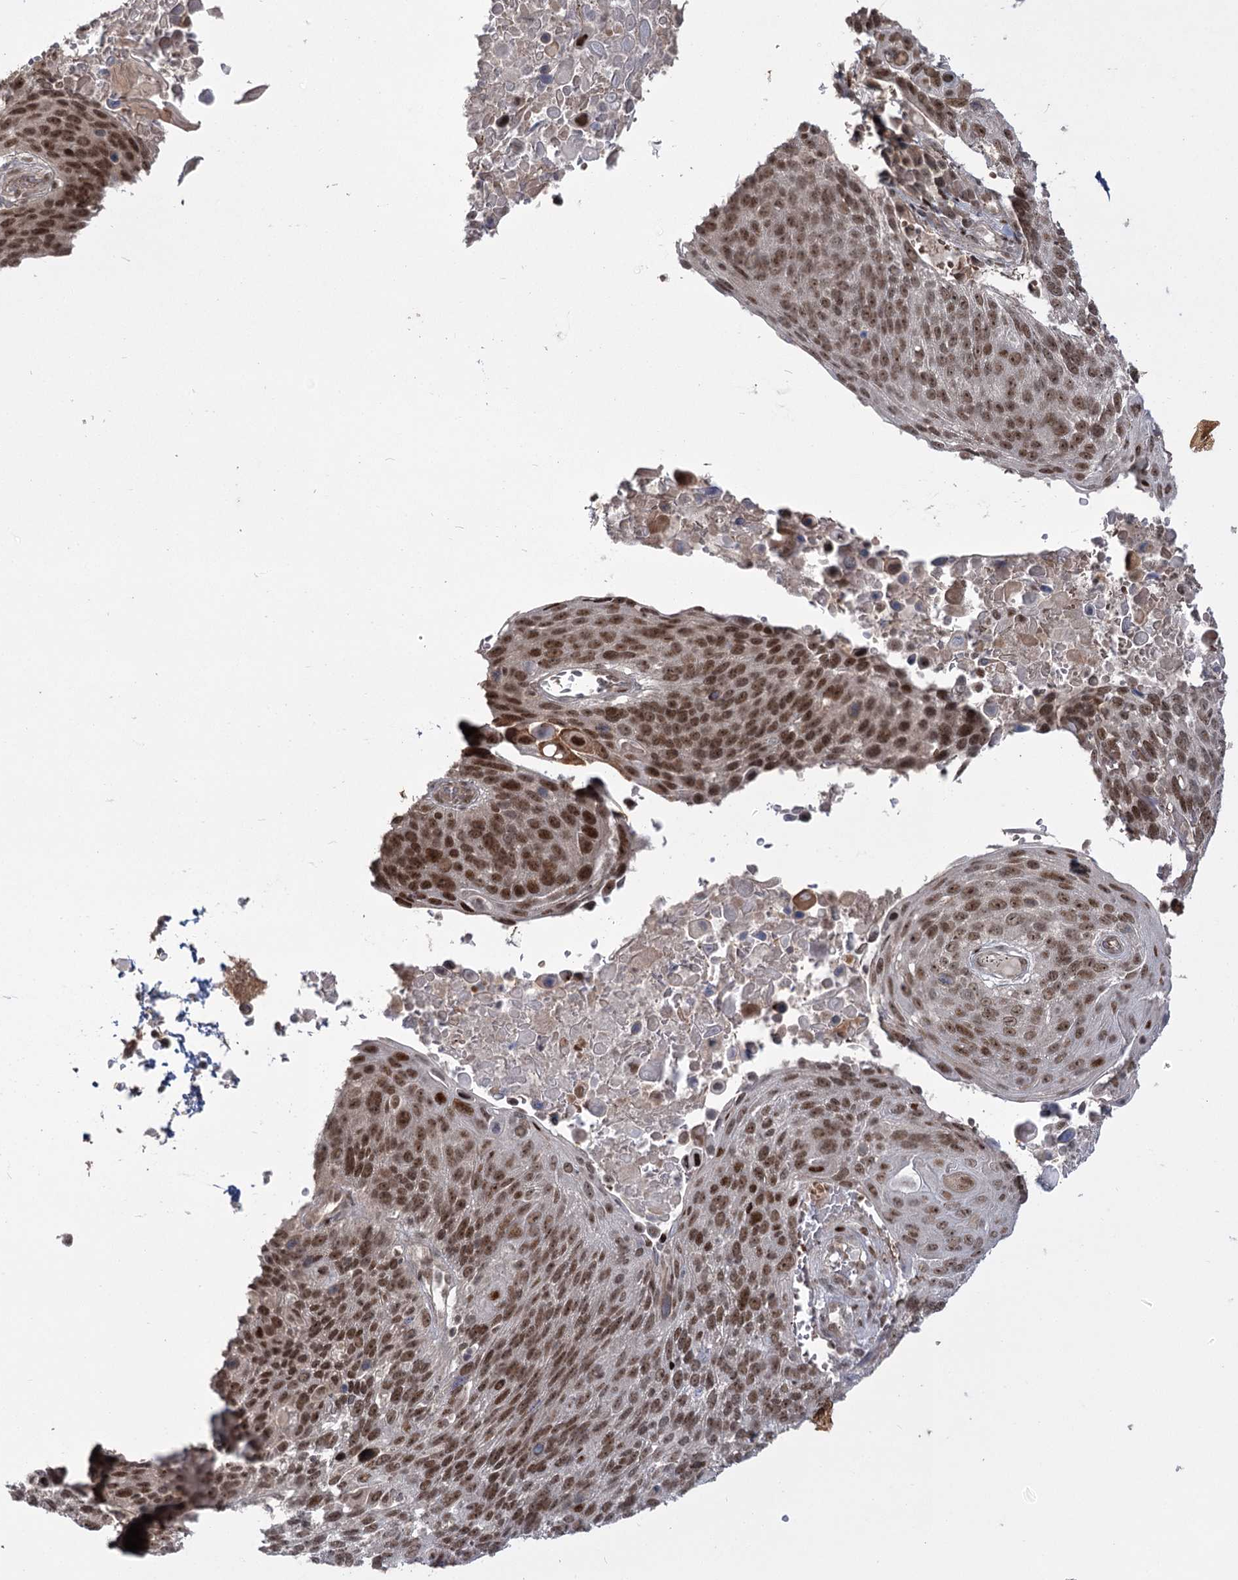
{"staining": {"intensity": "moderate", "quantity": ">75%", "location": "nuclear"}, "tissue": "lung cancer", "cell_type": "Tumor cells", "image_type": "cancer", "snomed": [{"axis": "morphology", "description": "Squamous cell carcinoma, NOS"}, {"axis": "topography", "description": "Lung"}], "caption": "Approximately >75% of tumor cells in human lung cancer (squamous cell carcinoma) show moderate nuclear protein expression as visualized by brown immunohistochemical staining.", "gene": "HELQ", "patient": {"sex": "male", "age": 66}}